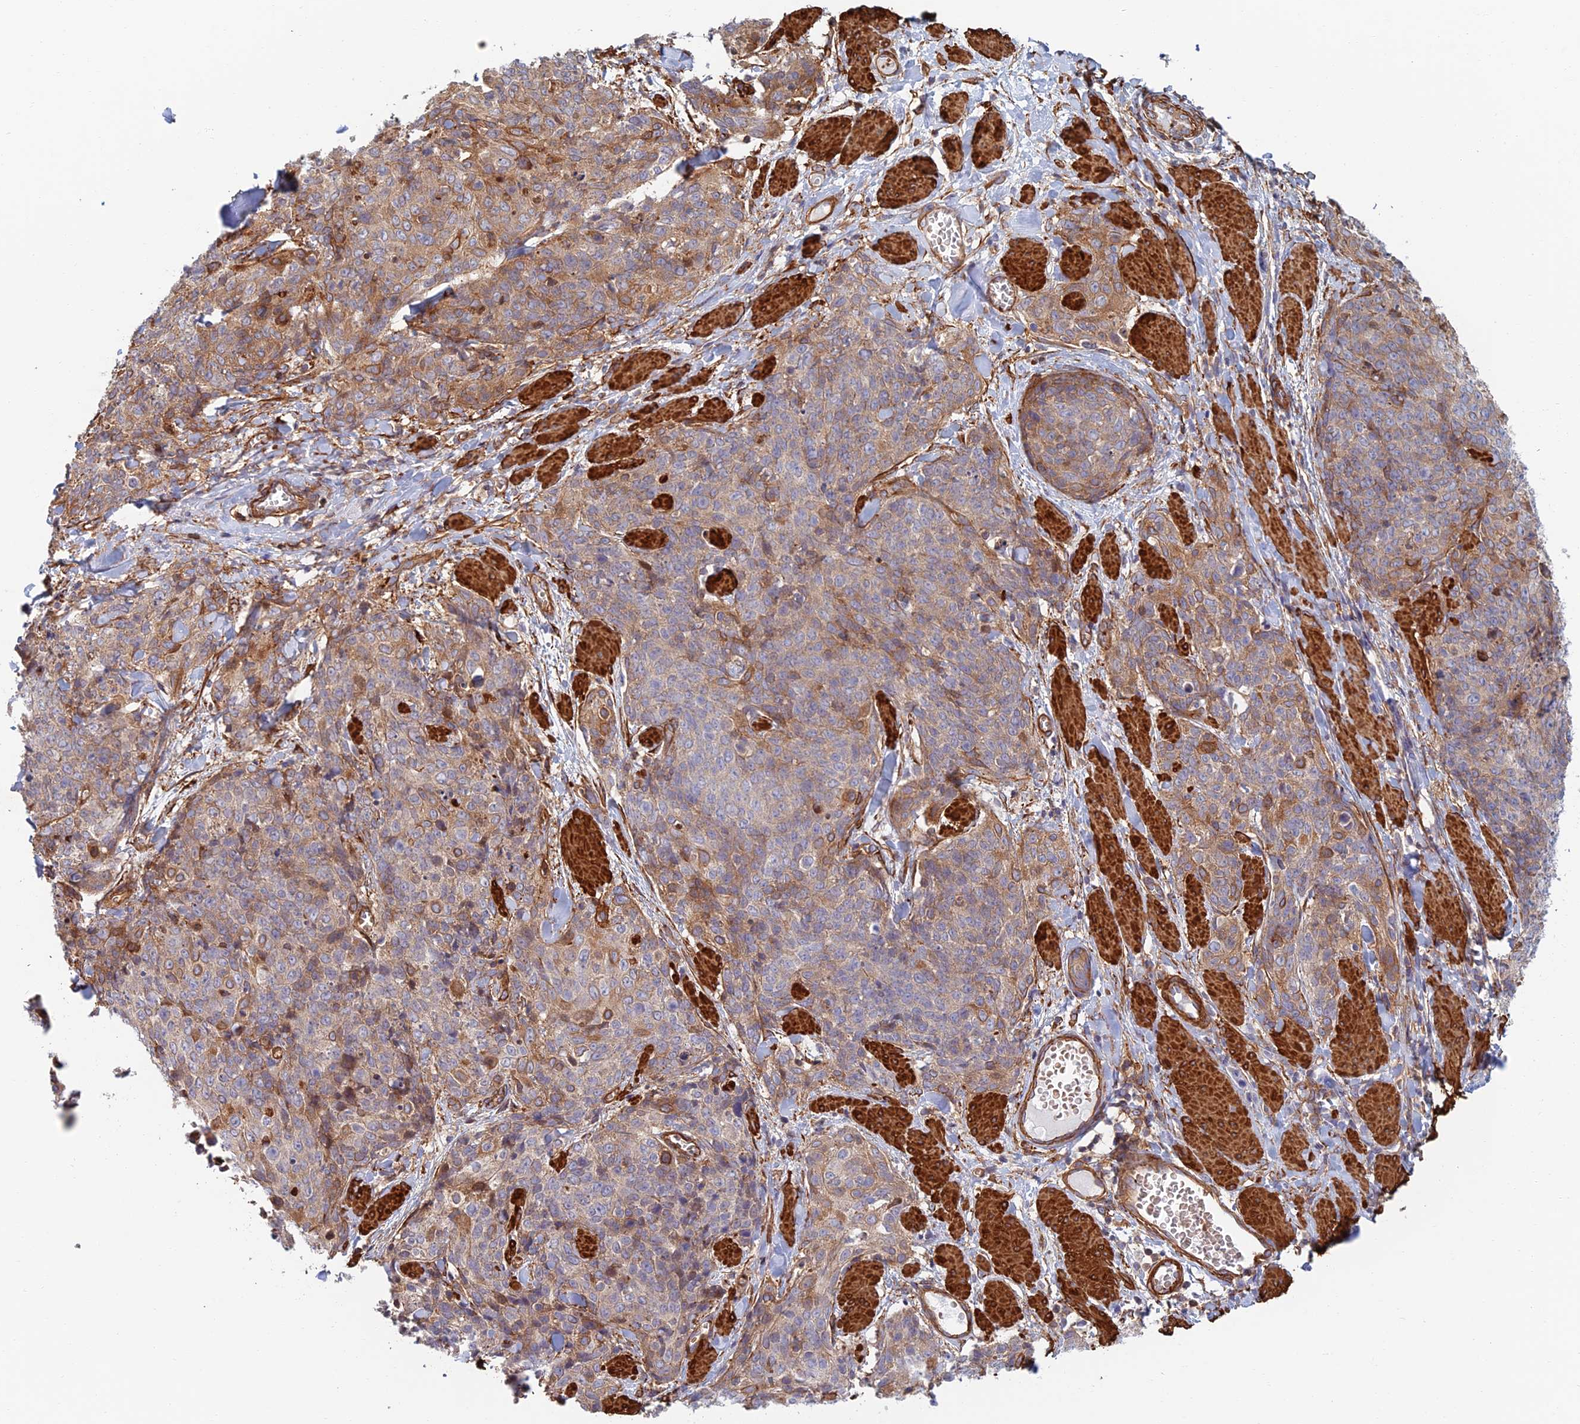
{"staining": {"intensity": "moderate", "quantity": ">75%", "location": "cytoplasmic/membranous"}, "tissue": "skin cancer", "cell_type": "Tumor cells", "image_type": "cancer", "snomed": [{"axis": "morphology", "description": "Squamous cell carcinoma, NOS"}, {"axis": "topography", "description": "Skin"}, {"axis": "topography", "description": "Vulva"}], "caption": "Squamous cell carcinoma (skin) was stained to show a protein in brown. There is medium levels of moderate cytoplasmic/membranous staining in approximately >75% of tumor cells.", "gene": "PAK4", "patient": {"sex": "female", "age": 85}}